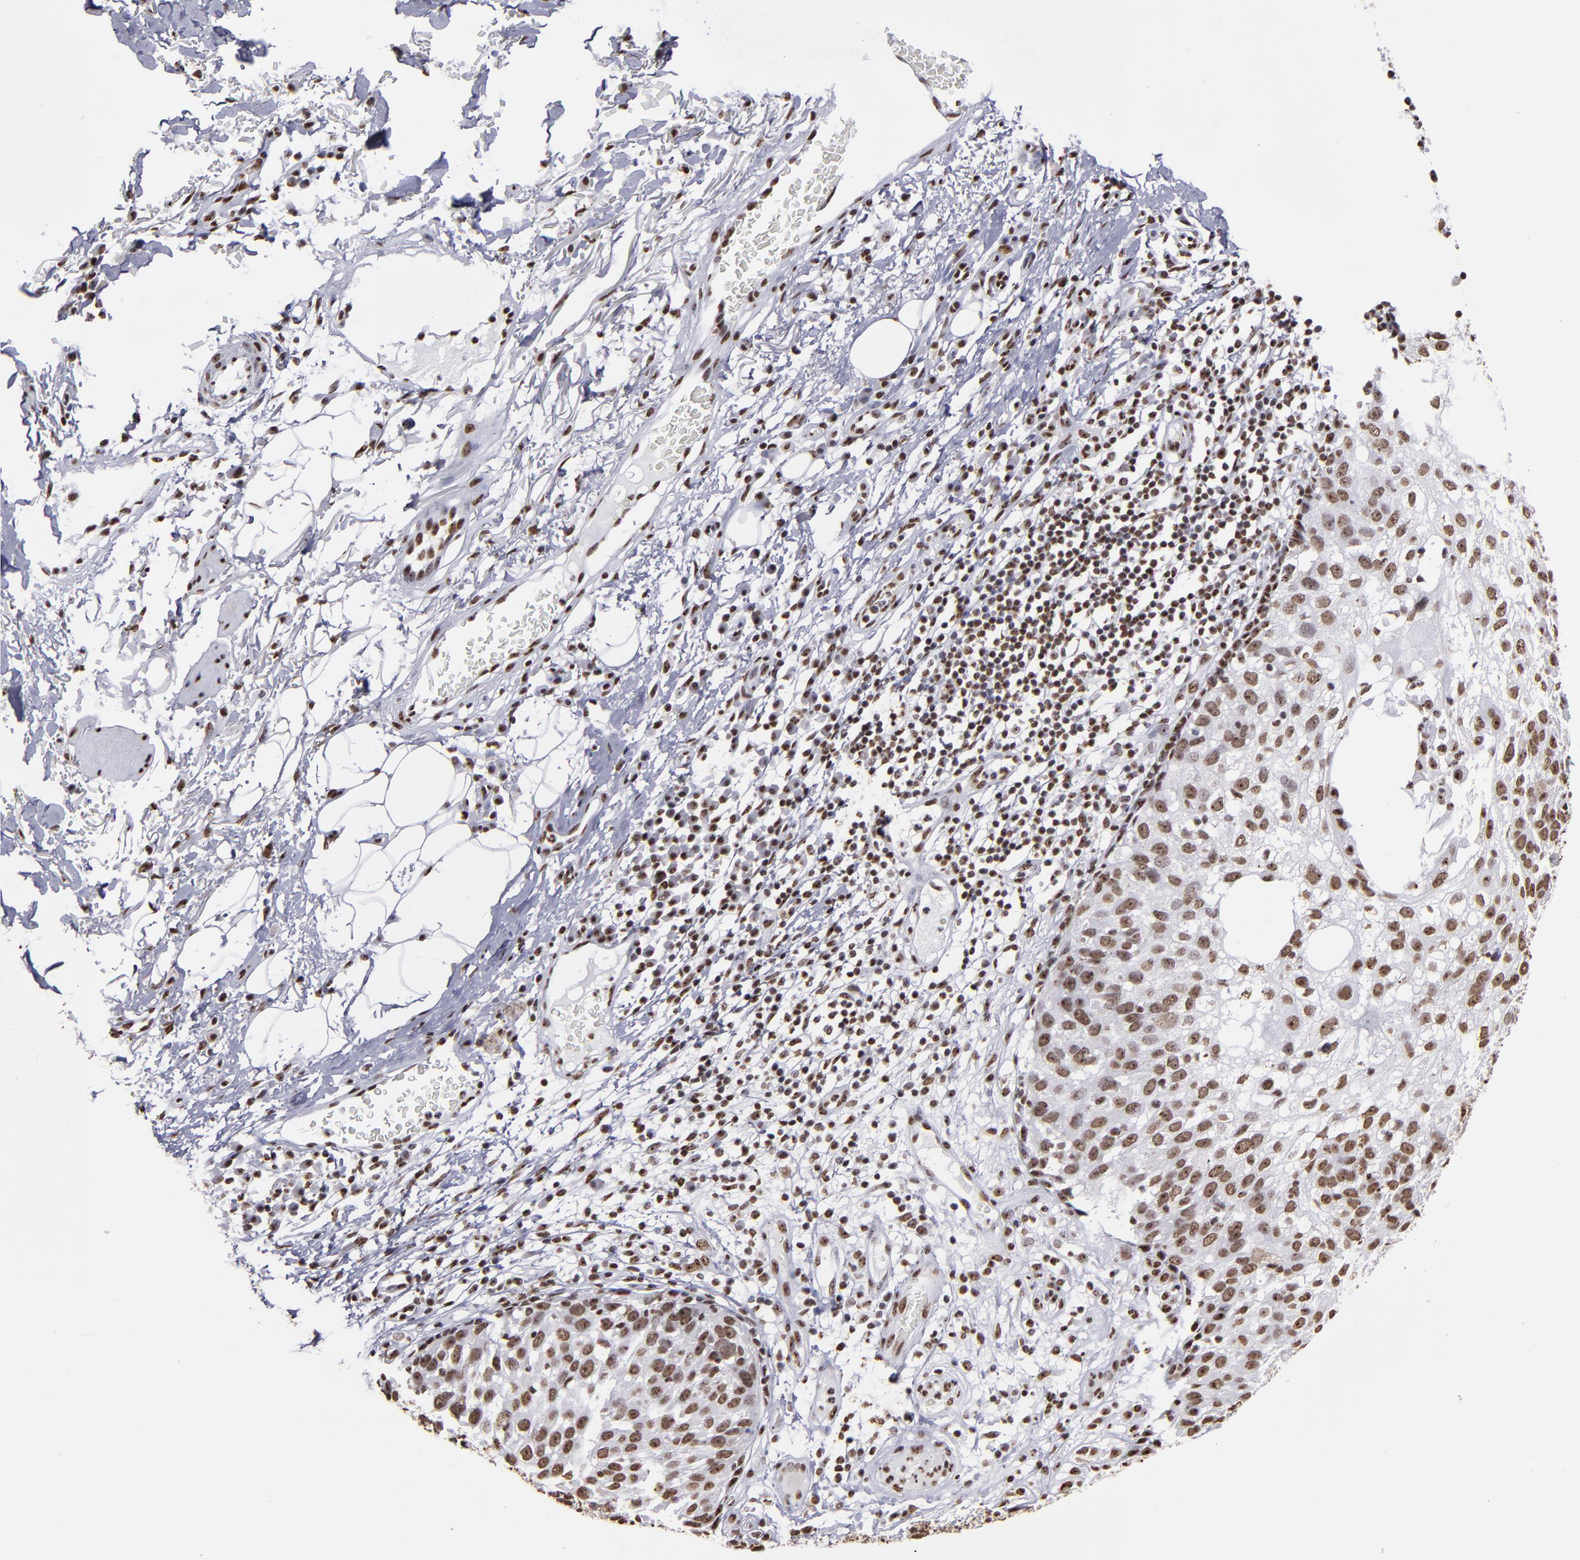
{"staining": {"intensity": "strong", "quantity": ">75%", "location": "nuclear"}, "tissue": "skin cancer", "cell_type": "Tumor cells", "image_type": "cancer", "snomed": [{"axis": "morphology", "description": "Squamous cell carcinoma, NOS"}, {"axis": "topography", "description": "Skin"}], "caption": "Skin cancer was stained to show a protein in brown. There is high levels of strong nuclear staining in approximately >75% of tumor cells. The staining was performed using DAB, with brown indicating positive protein expression. Nuclei are stained blue with hematoxylin.", "gene": "HNRNPA2B1", "patient": {"sex": "male", "age": 87}}